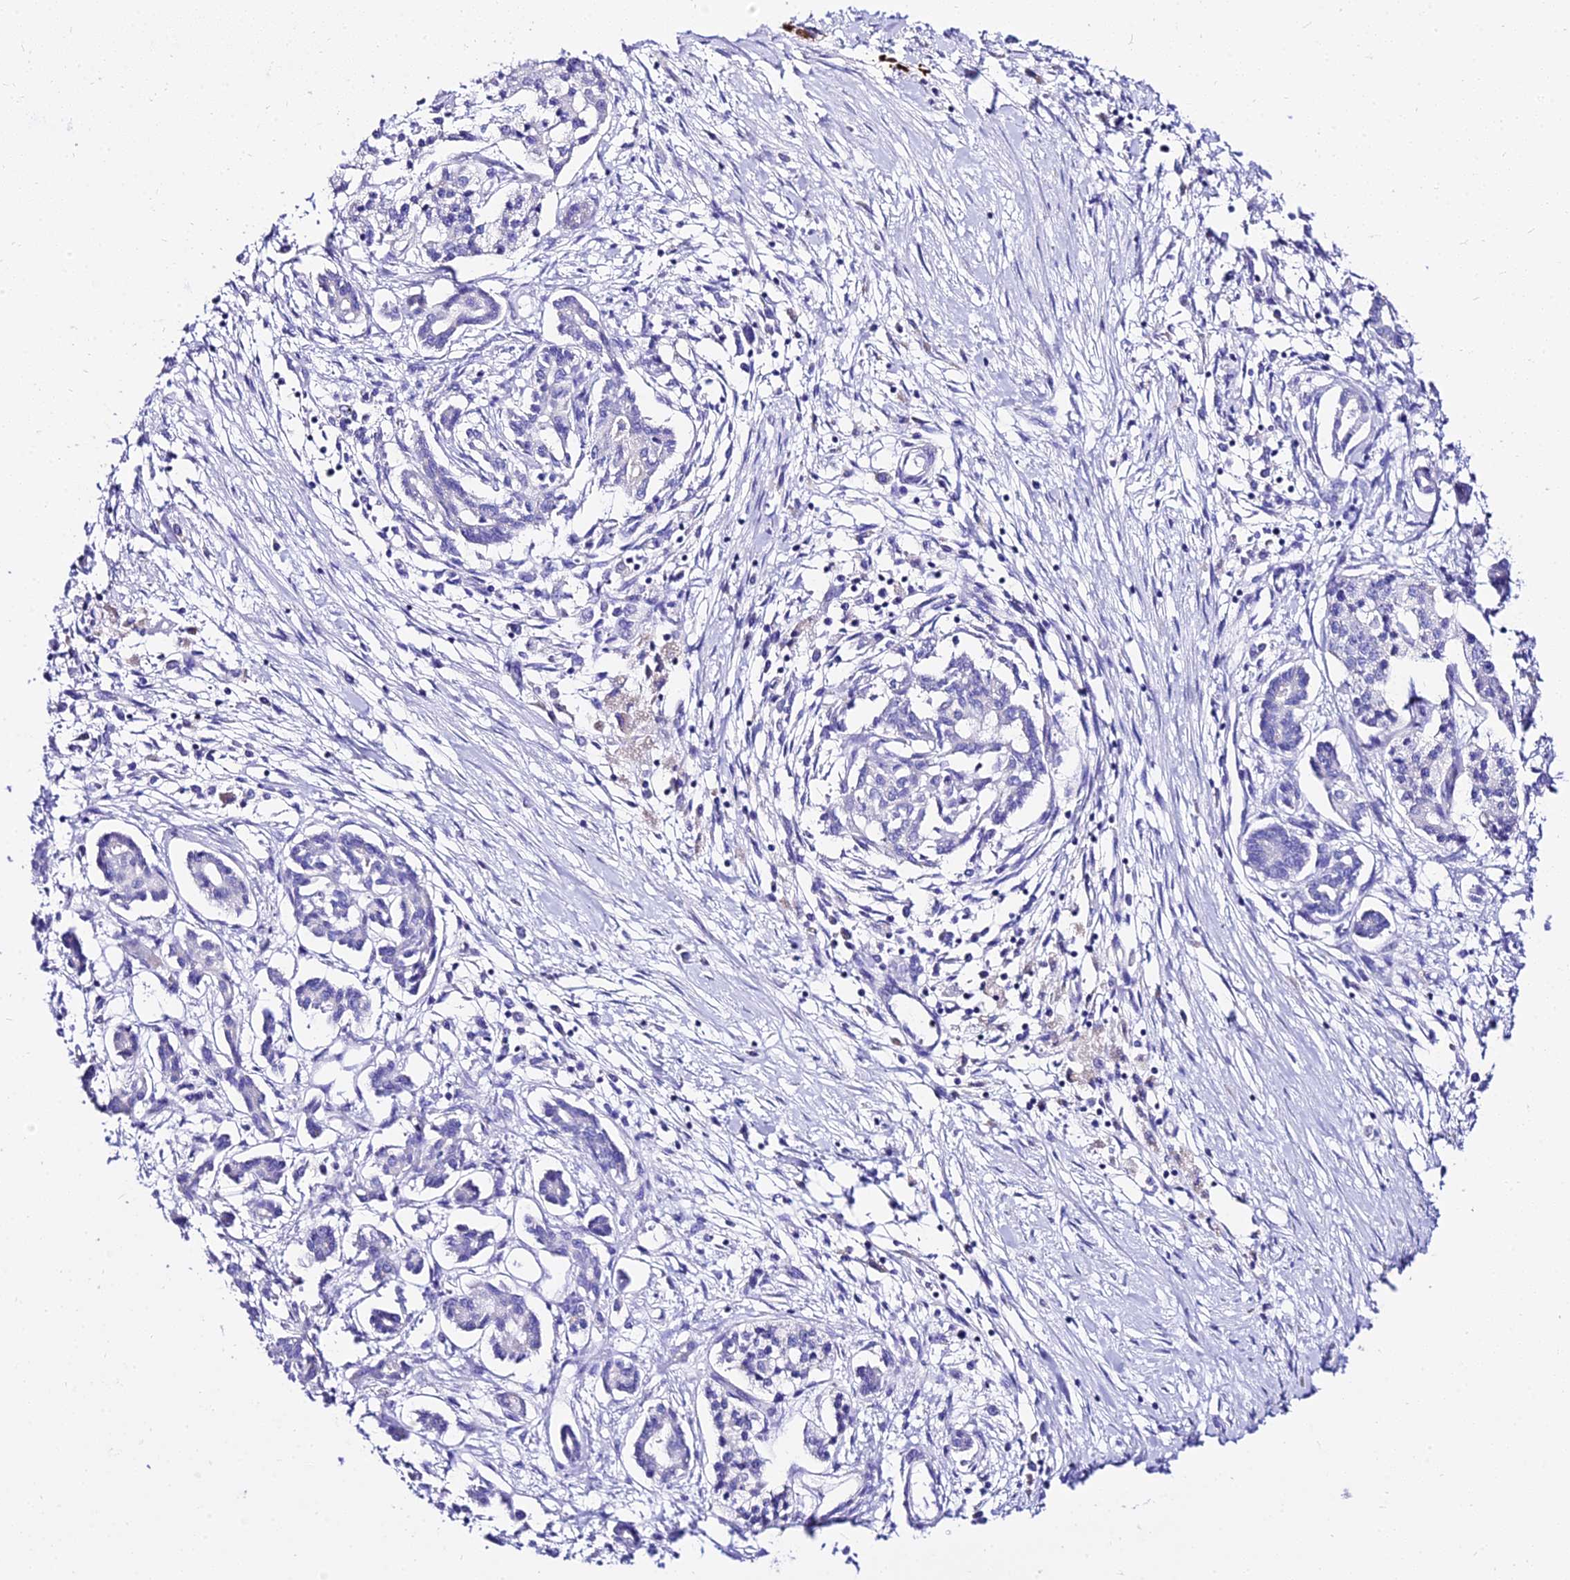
{"staining": {"intensity": "negative", "quantity": "none", "location": "none"}, "tissue": "pancreatic cancer", "cell_type": "Tumor cells", "image_type": "cancer", "snomed": [{"axis": "morphology", "description": "Adenocarcinoma, NOS"}, {"axis": "topography", "description": "Pancreas"}], "caption": "IHC micrograph of human pancreatic adenocarcinoma stained for a protein (brown), which reveals no positivity in tumor cells. Brightfield microscopy of IHC stained with DAB (3,3'-diaminobenzidine) (brown) and hematoxylin (blue), captured at high magnification.", "gene": "DEFB106A", "patient": {"sex": "female", "age": 50}}